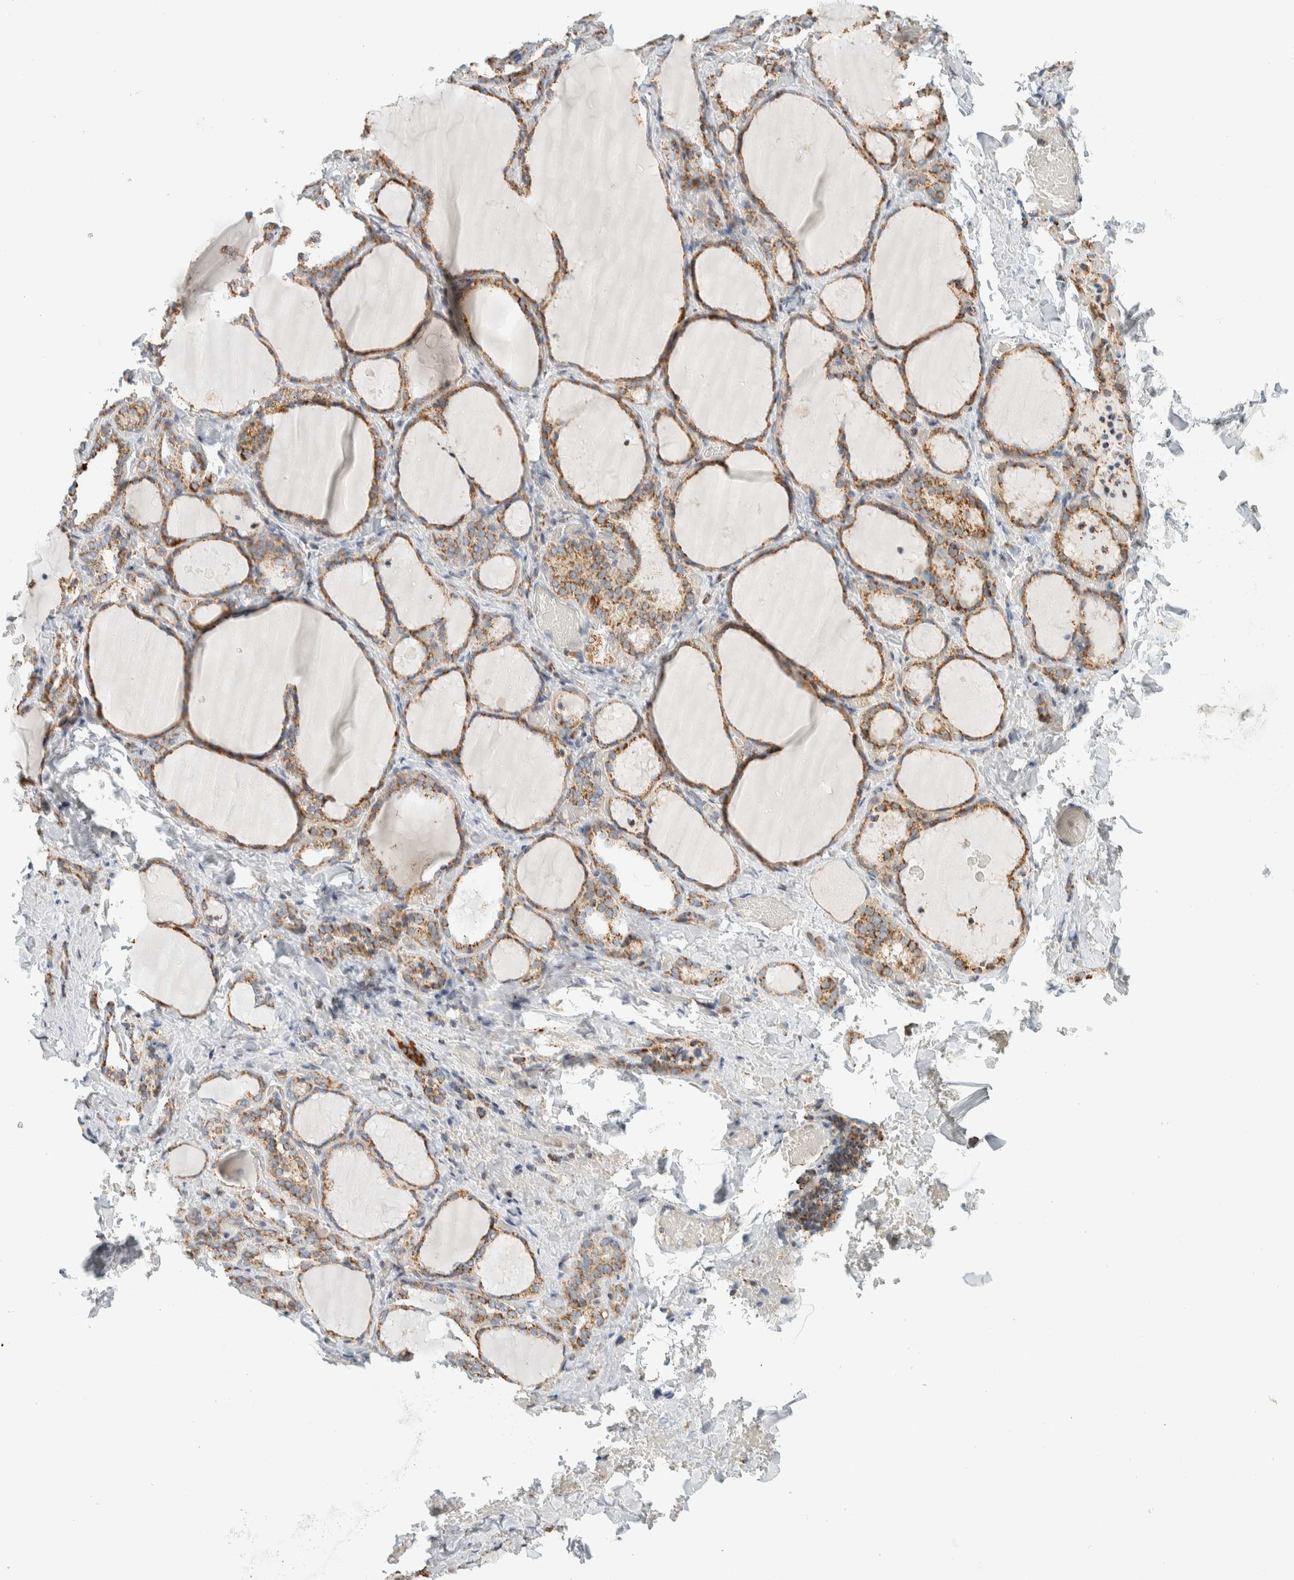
{"staining": {"intensity": "moderate", "quantity": ">75%", "location": "cytoplasmic/membranous"}, "tissue": "thyroid gland", "cell_type": "Glandular cells", "image_type": "normal", "snomed": [{"axis": "morphology", "description": "Normal tissue, NOS"}, {"axis": "morphology", "description": "Papillary adenocarcinoma, NOS"}, {"axis": "topography", "description": "Thyroid gland"}], "caption": "Normal thyroid gland demonstrates moderate cytoplasmic/membranous staining in approximately >75% of glandular cells The staining was performed using DAB (3,3'-diaminobenzidine), with brown indicating positive protein expression. Nuclei are stained blue with hematoxylin..", "gene": "ZNF454", "patient": {"sex": "female", "age": 30}}